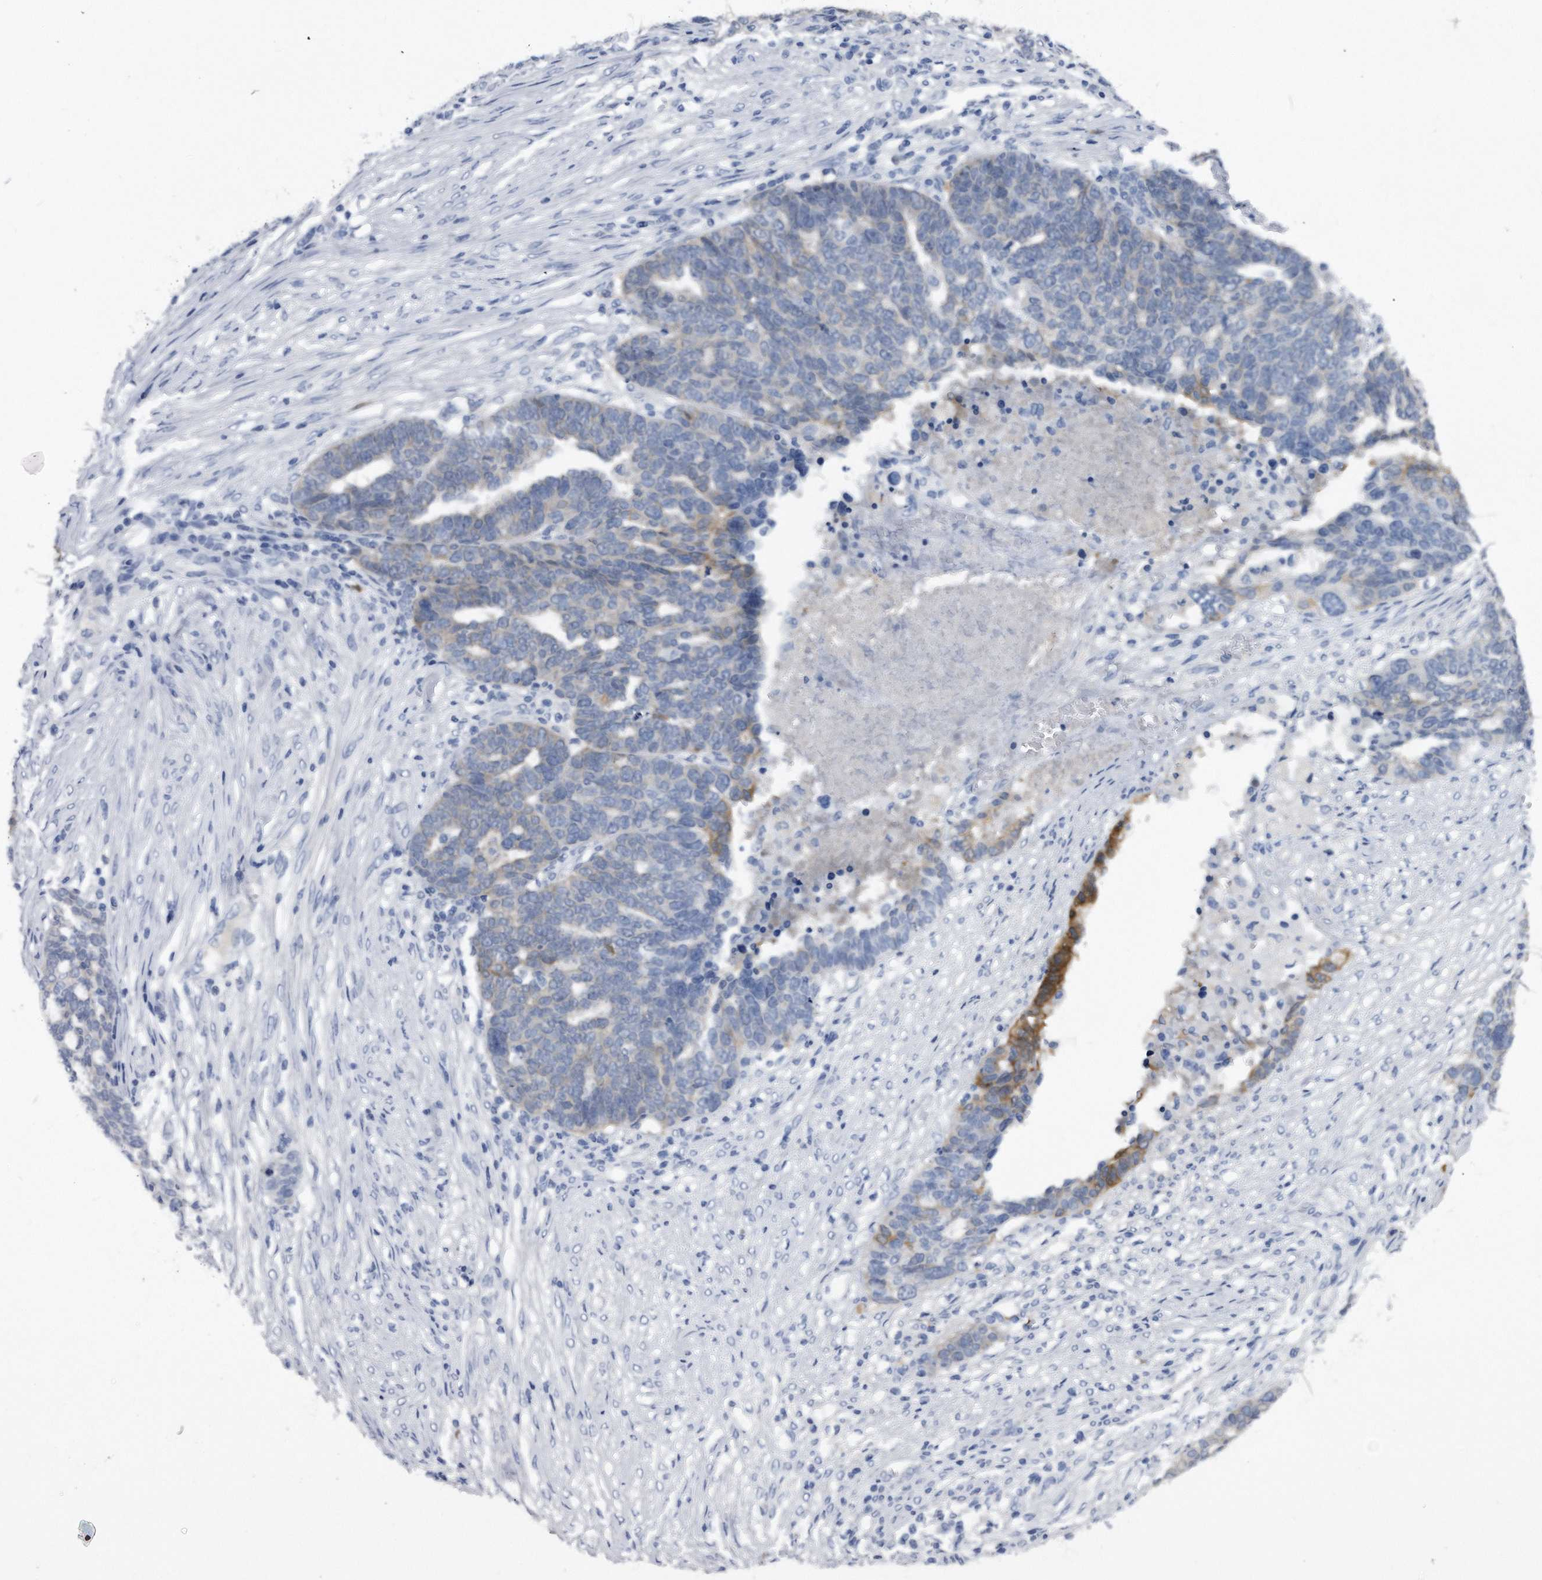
{"staining": {"intensity": "moderate", "quantity": "<25%", "location": "cytoplasmic/membranous"}, "tissue": "ovarian cancer", "cell_type": "Tumor cells", "image_type": "cancer", "snomed": [{"axis": "morphology", "description": "Cystadenocarcinoma, serous, NOS"}, {"axis": "topography", "description": "Ovary"}], "caption": "Protein expression analysis of human ovarian cancer (serous cystadenocarcinoma) reveals moderate cytoplasmic/membranous staining in approximately <25% of tumor cells. (DAB (3,3'-diaminobenzidine) IHC with brightfield microscopy, high magnification).", "gene": "ASNS", "patient": {"sex": "female", "age": 59}}